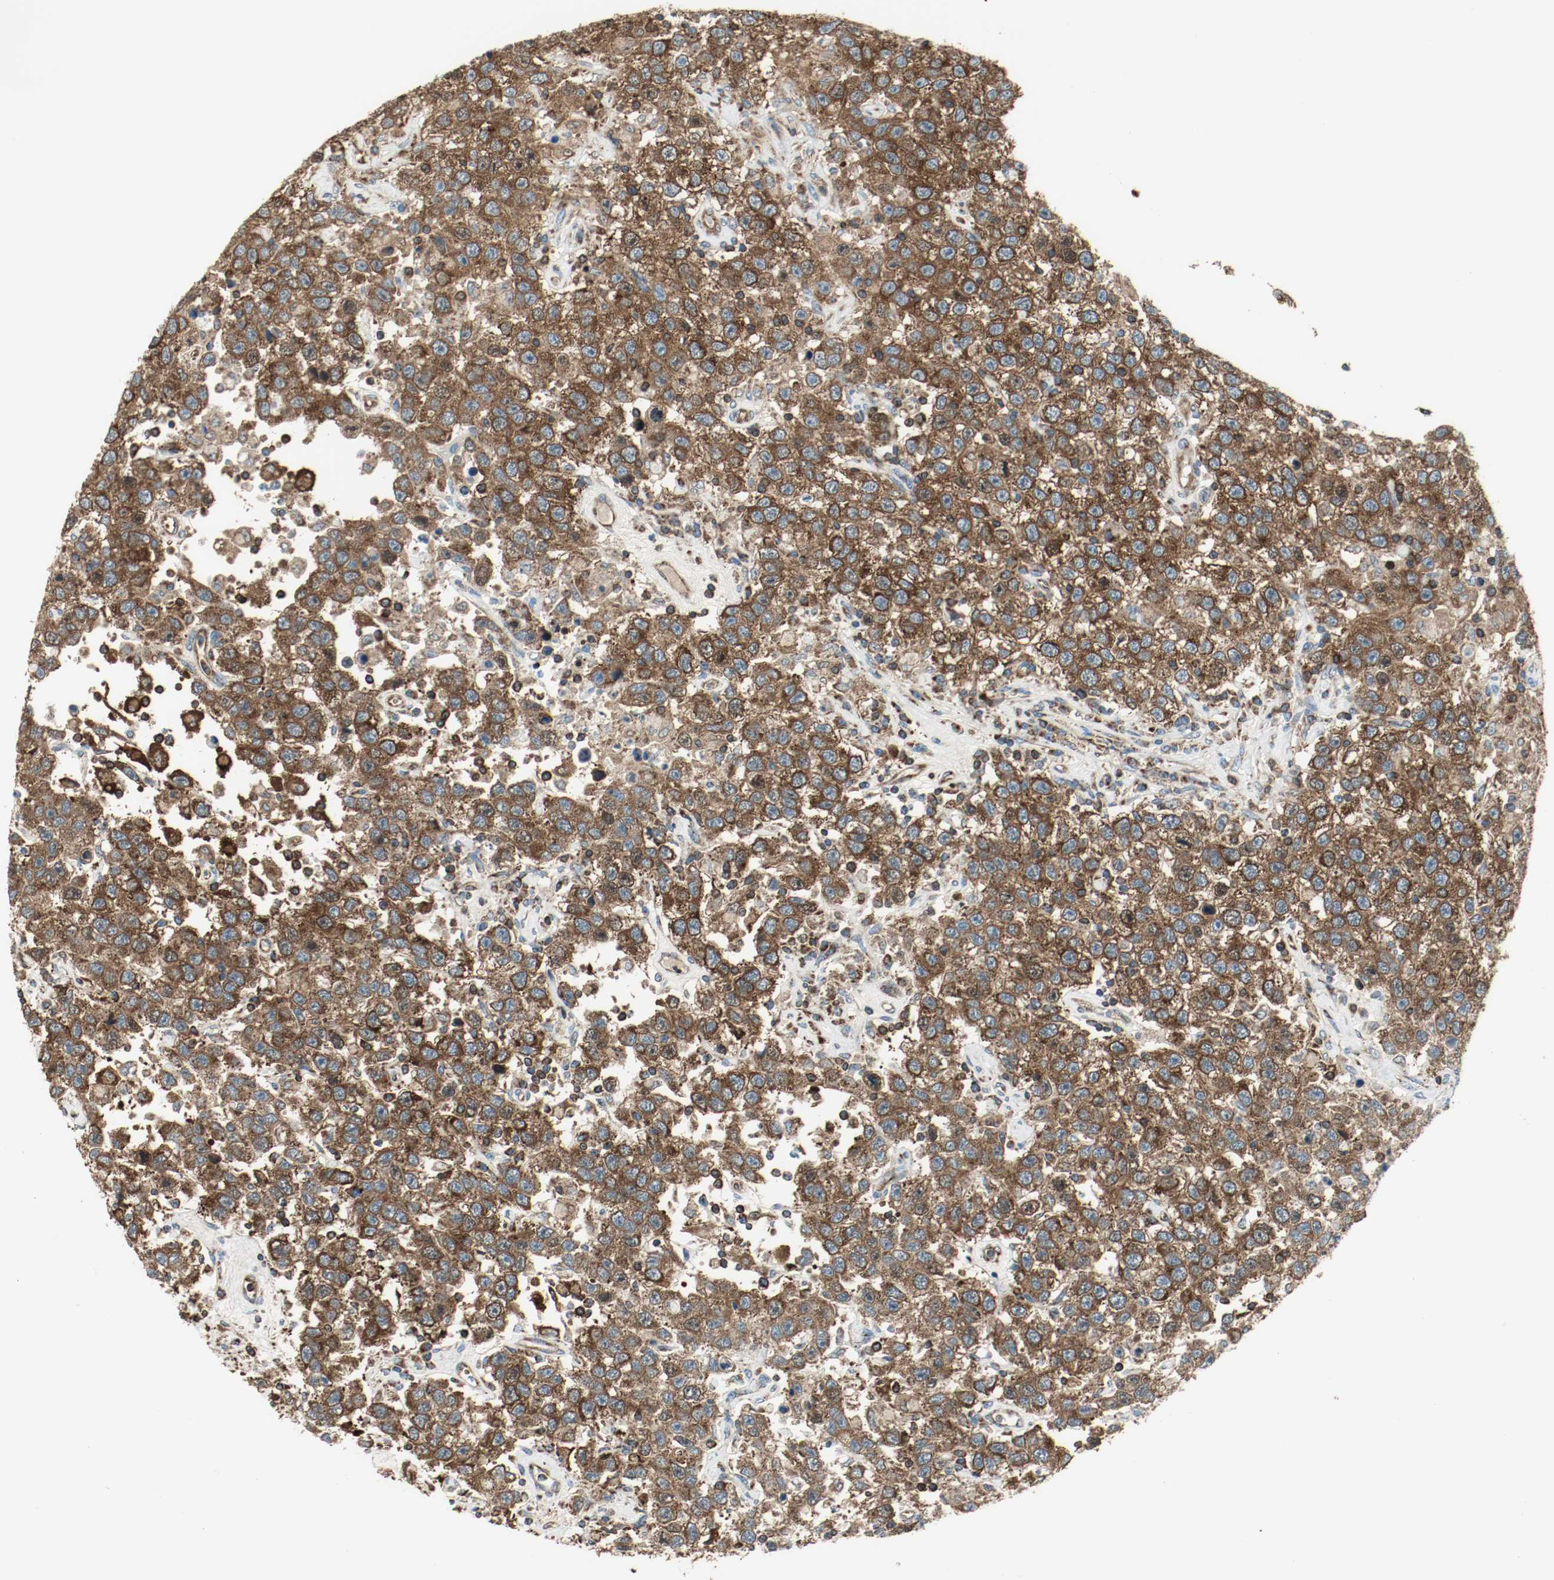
{"staining": {"intensity": "strong", "quantity": ">75%", "location": "cytoplasmic/membranous"}, "tissue": "testis cancer", "cell_type": "Tumor cells", "image_type": "cancer", "snomed": [{"axis": "morphology", "description": "Seminoma, NOS"}, {"axis": "topography", "description": "Testis"}], "caption": "Testis seminoma stained for a protein reveals strong cytoplasmic/membranous positivity in tumor cells.", "gene": "PLCG1", "patient": {"sex": "male", "age": 41}}